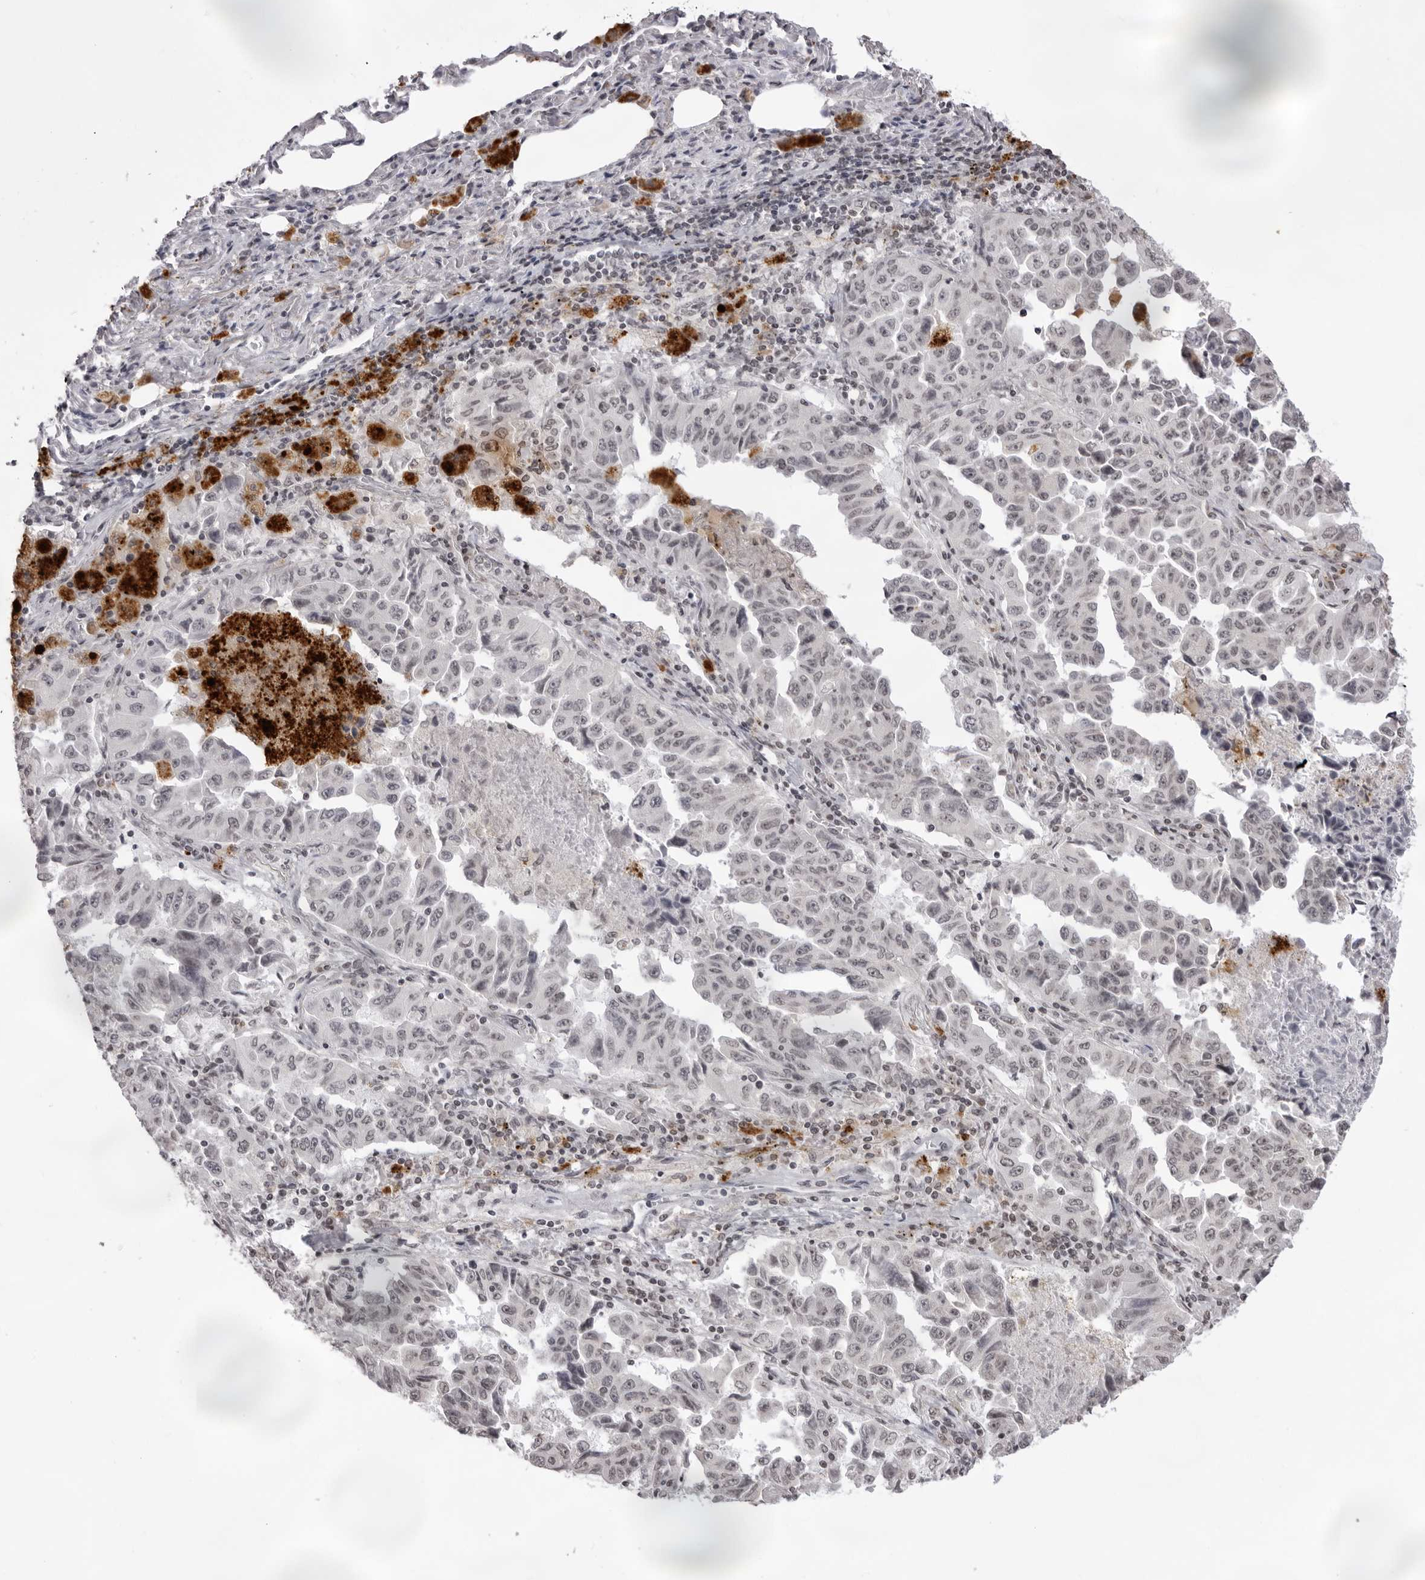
{"staining": {"intensity": "weak", "quantity": "<25%", "location": "nuclear"}, "tissue": "lung cancer", "cell_type": "Tumor cells", "image_type": "cancer", "snomed": [{"axis": "morphology", "description": "Adenocarcinoma, NOS"}, {"axis": "topography", "description": "Lung"}], "caption": "Immunohistochemistry (IHC) photomicrograph of human lung cancer stained for a protein (brown), which reveals no positivity in tumor cells.", "gene": "NTM", "patient": {"sex": "female", "age": 51}}